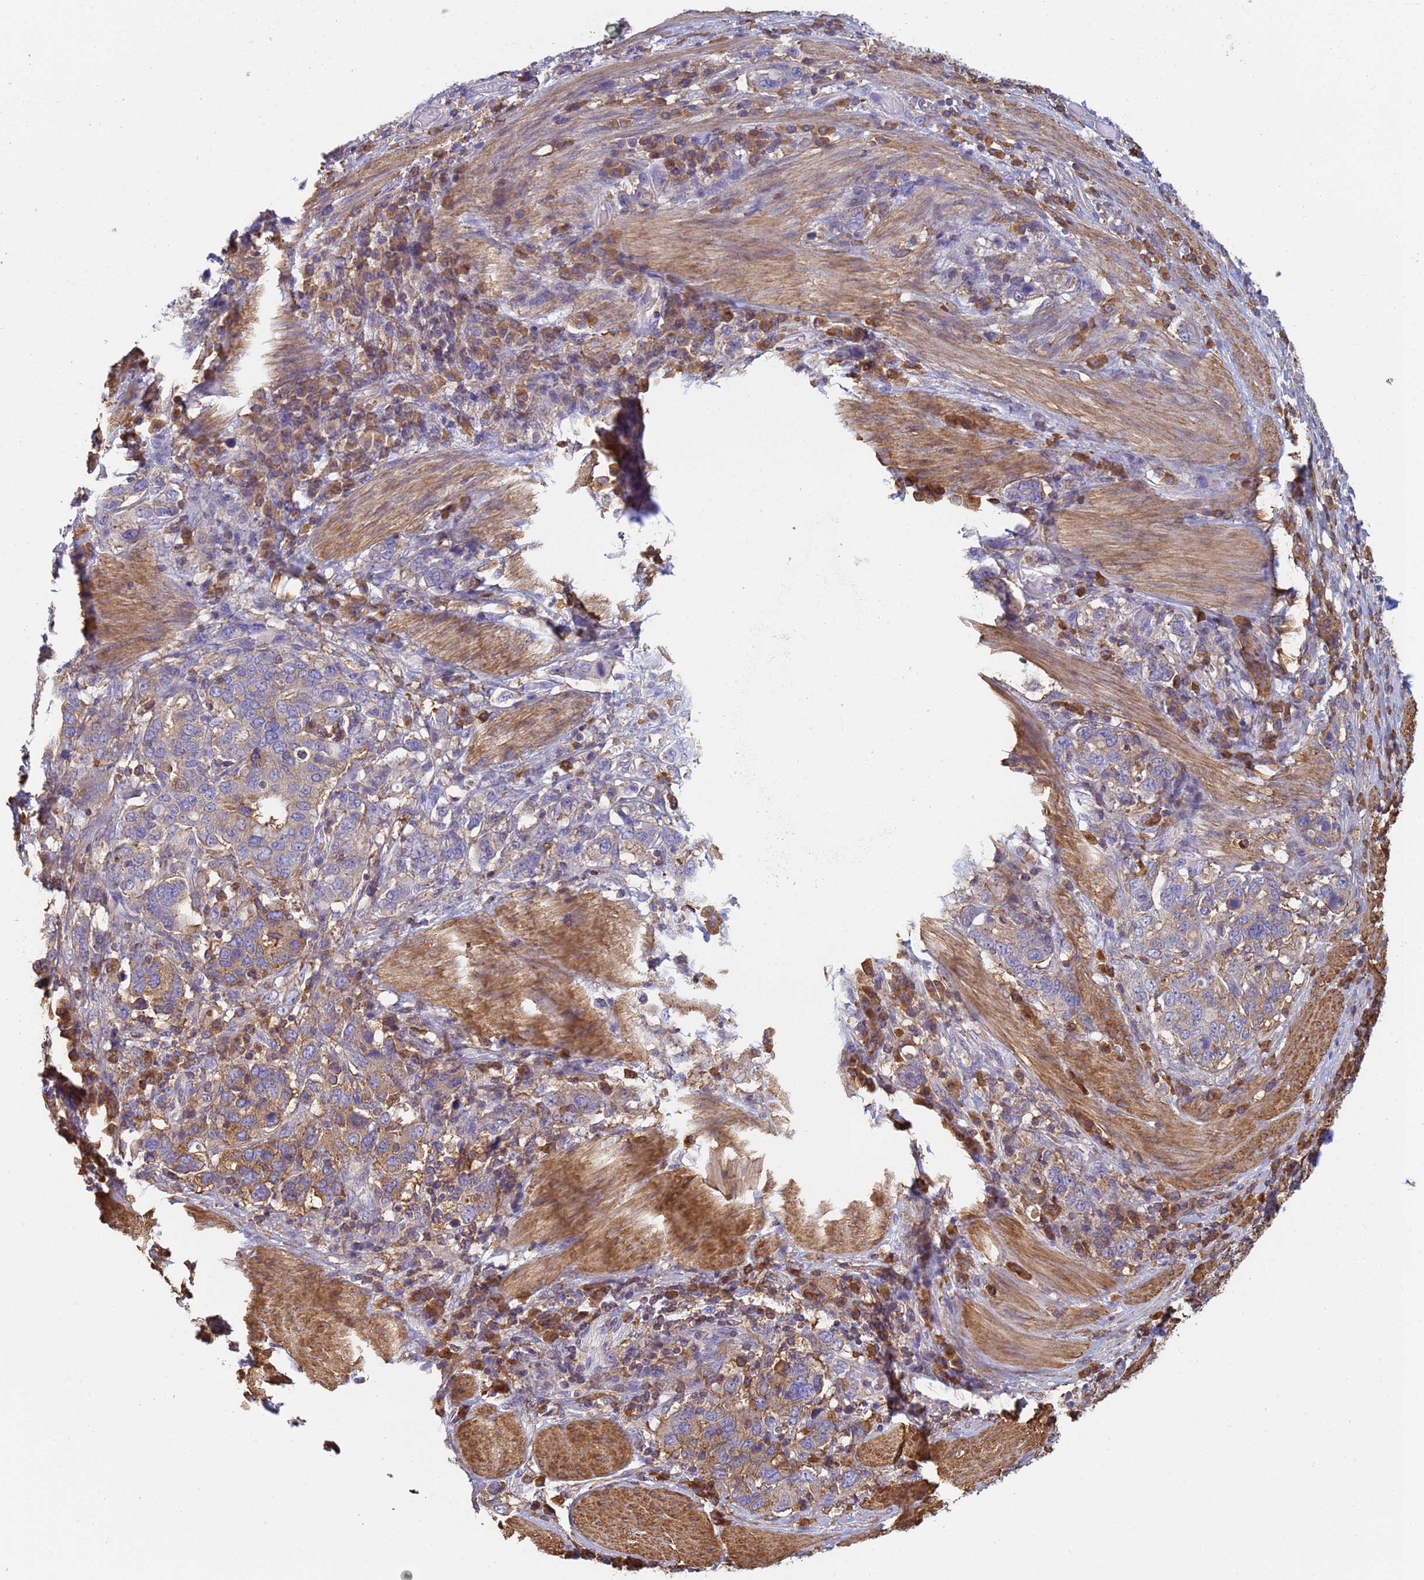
{"staining": {"intensity": "moderate", "quantity": "<25%", "location": "cytoplasmic/membranous"}, "tissue": "stomach cancer", "cell_type": "Tumor cells", "image_type": "cancer", "snomed": [{"axis": "morphology", "description": "Adenocarcinoma, NOS"}, {"axis": "topography", "description": "Stomach, upper"}, {"axis": "topography", "description": "Stomach"}], "caption": "About <25% of tumor cells in stomach cancer reveal moderate cytoplasmic/membranous protein positivity as visualized by brown immunohistochemical staining.", "gene": "ZNG1B", "patient": {"sex": "male", "age": 62}}